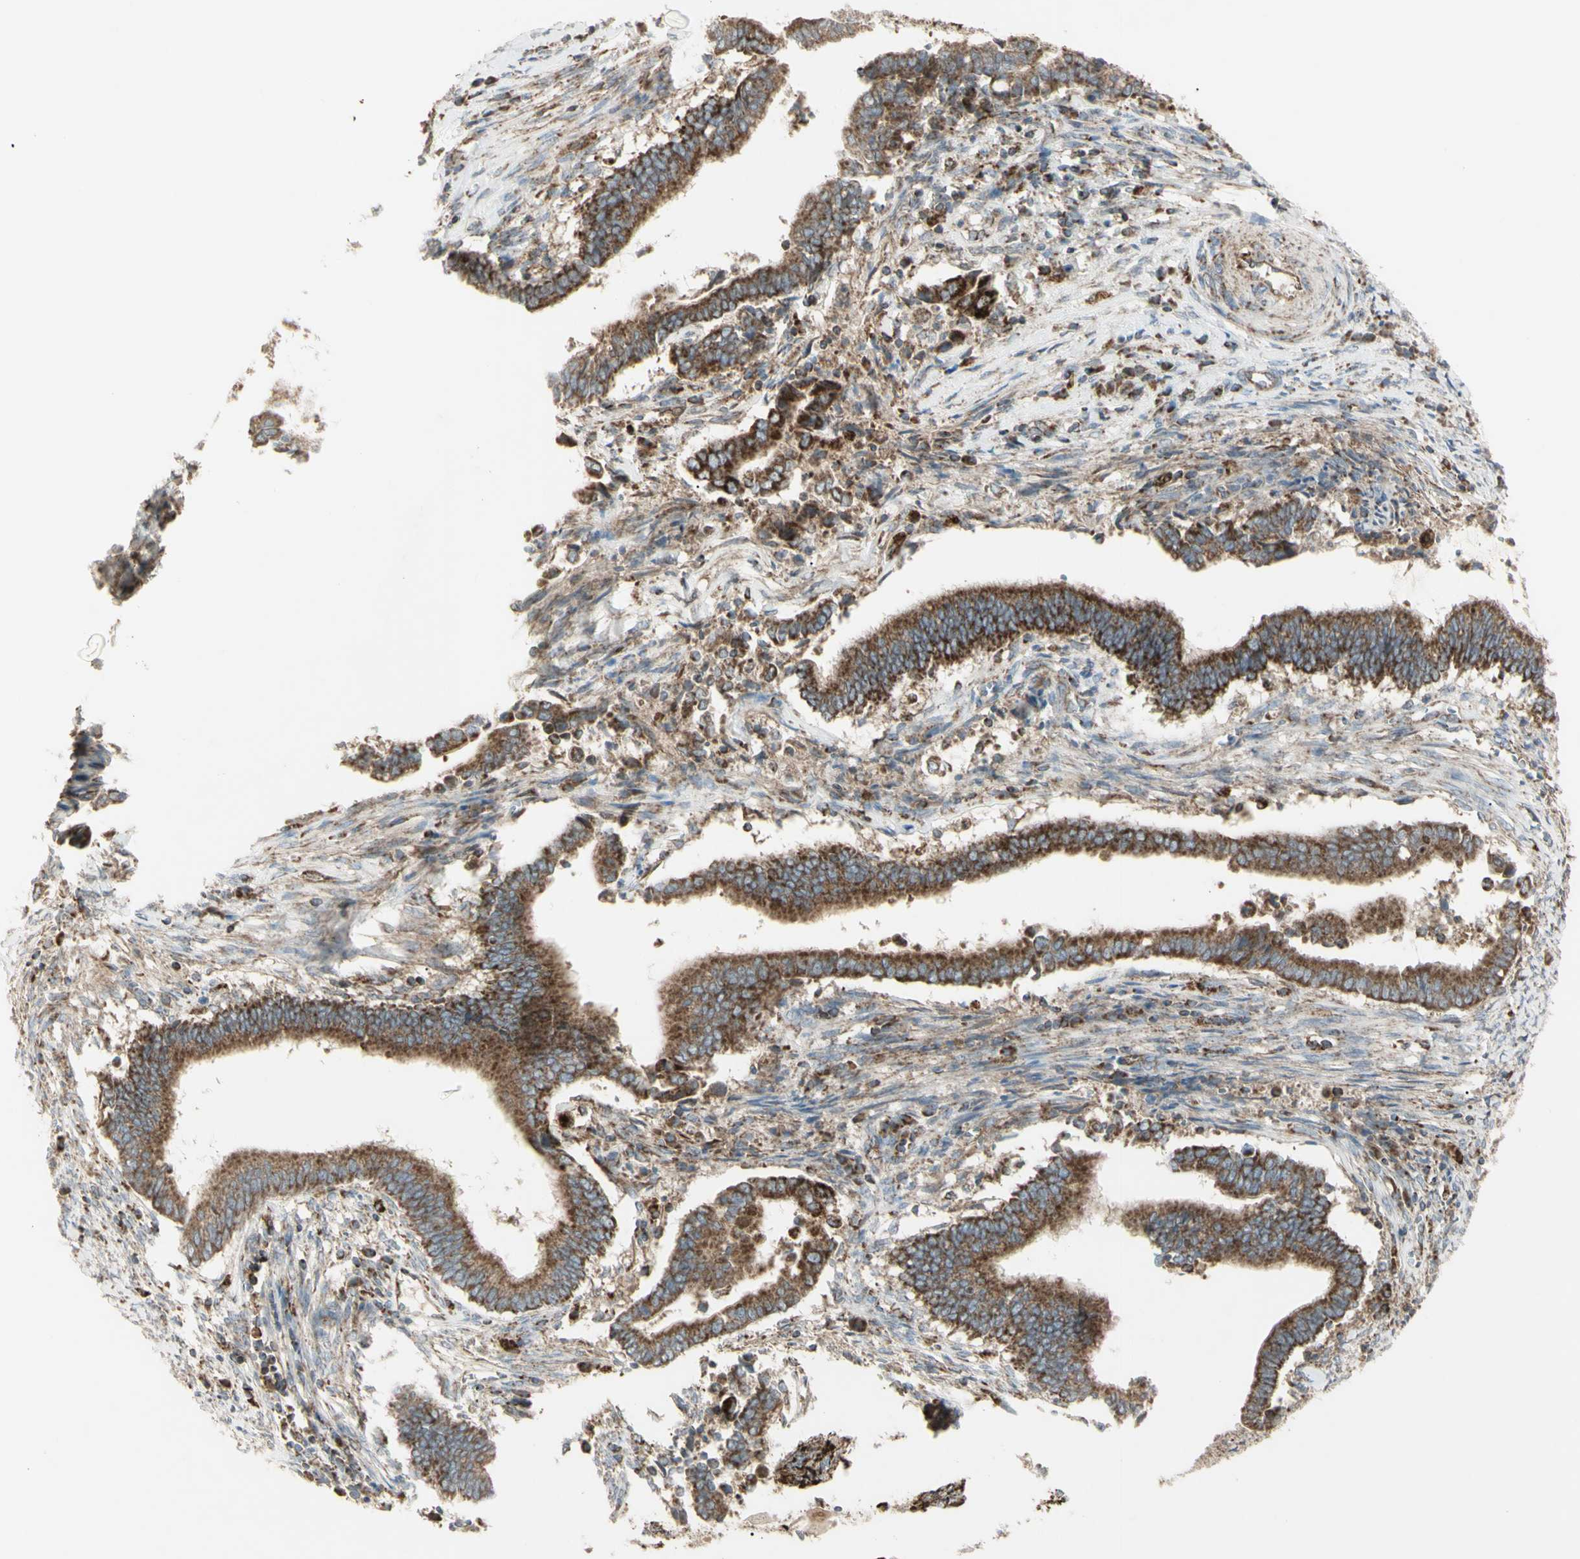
{"staining": {"intensity": "strong", "quantity": ">75%", "location": "cytoplasmic/membranous"}, "tissue": "cervical cancer", "cell_type": "Tumor cells", "image_type": "cancer", "snomed": [{"axis": "morphology", "description": "Adenocarcinoma, NOS"}, {"axis": "topography", "description": "Cervix"}], "caption": "Immunohistochemical staining of human cervical adenocarcinoma demonstrates high levels of strong cytoplasmic/membranous positivity in approximately >75% of tumor cells. Immunohistochemistry stains the protein of interest in brown and the nuclei are stained blue.", "gene": "CYB5R1", "patient": {"sex": "female", "age": 44}}